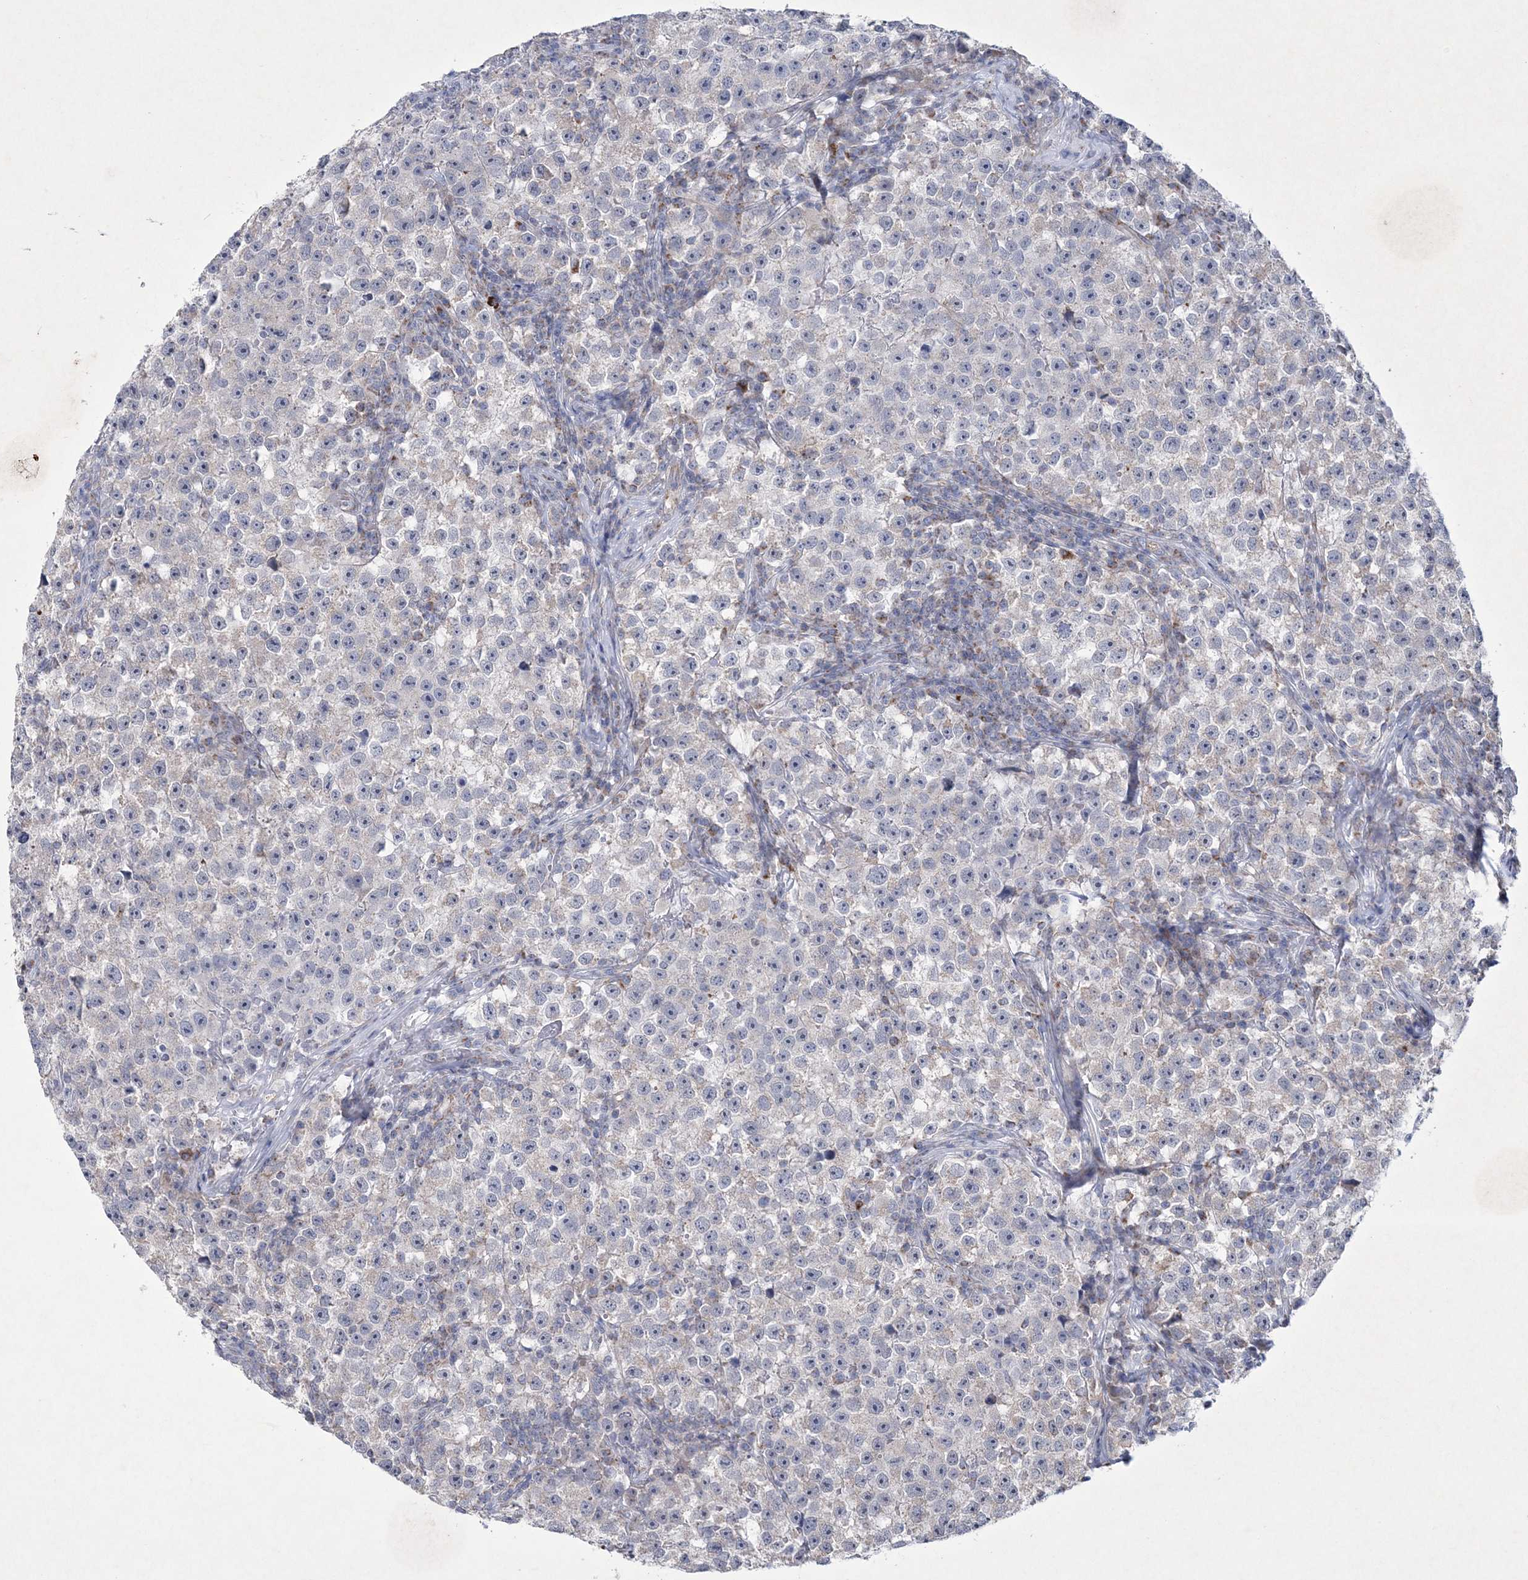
{"staining": {"intensity": "negative", "quantity": "none", "location": "none"}, "tissue": "testis cancer", "cell_type": "Tumor cells", "image_type": "cancer", "snomed": [{"axis": "morphology", "description": "Seminoma, NOS"}, {"axis": "topography", "description": "Testis"}], "caption": "Testis cancer (seminoma) was stained to show a protein in brown. There is no significant positivity in tumor cells.", "gene": "CES4A", "patient": {"sex": "male", "age": 22}}